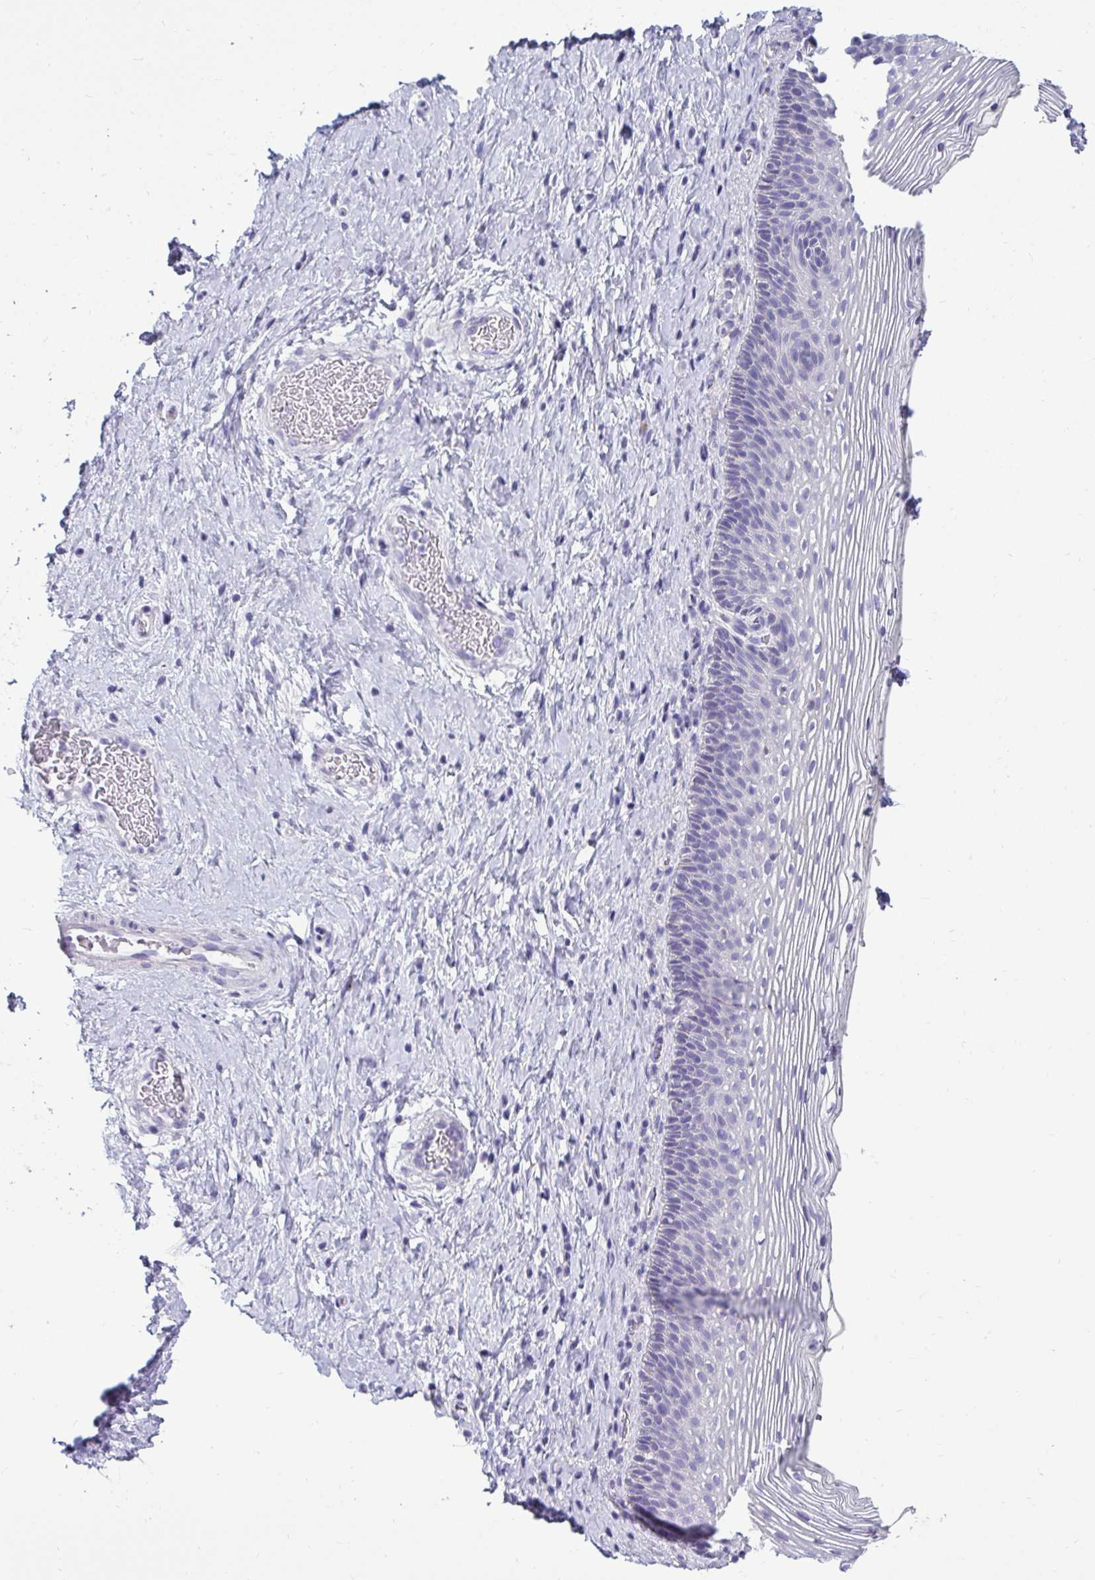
{"staining": {"intensity": "negative", "quantity": "none", "location": "none"}, "tissue": "cervix", "cell_type": "Glandular cells", "image_type": "normal", "snomed": [{"axis": "morphology", "description": "Normal tissue, NOS"}, {"axis": "topography", "description": "Cervix"}], "caption": "Immunohistochemistry (IHC) of normal human cervix displays no expression in glandular cells. (Stains: DAB (3,3'-diaminobenzidine) immunohistochemistry (IHC) with hematoxylin counter stain, Microscopy: brightfield microscopy at high magnification).", "gene": "CTSZ", "patient": {"sex": "female", "age": 34}}